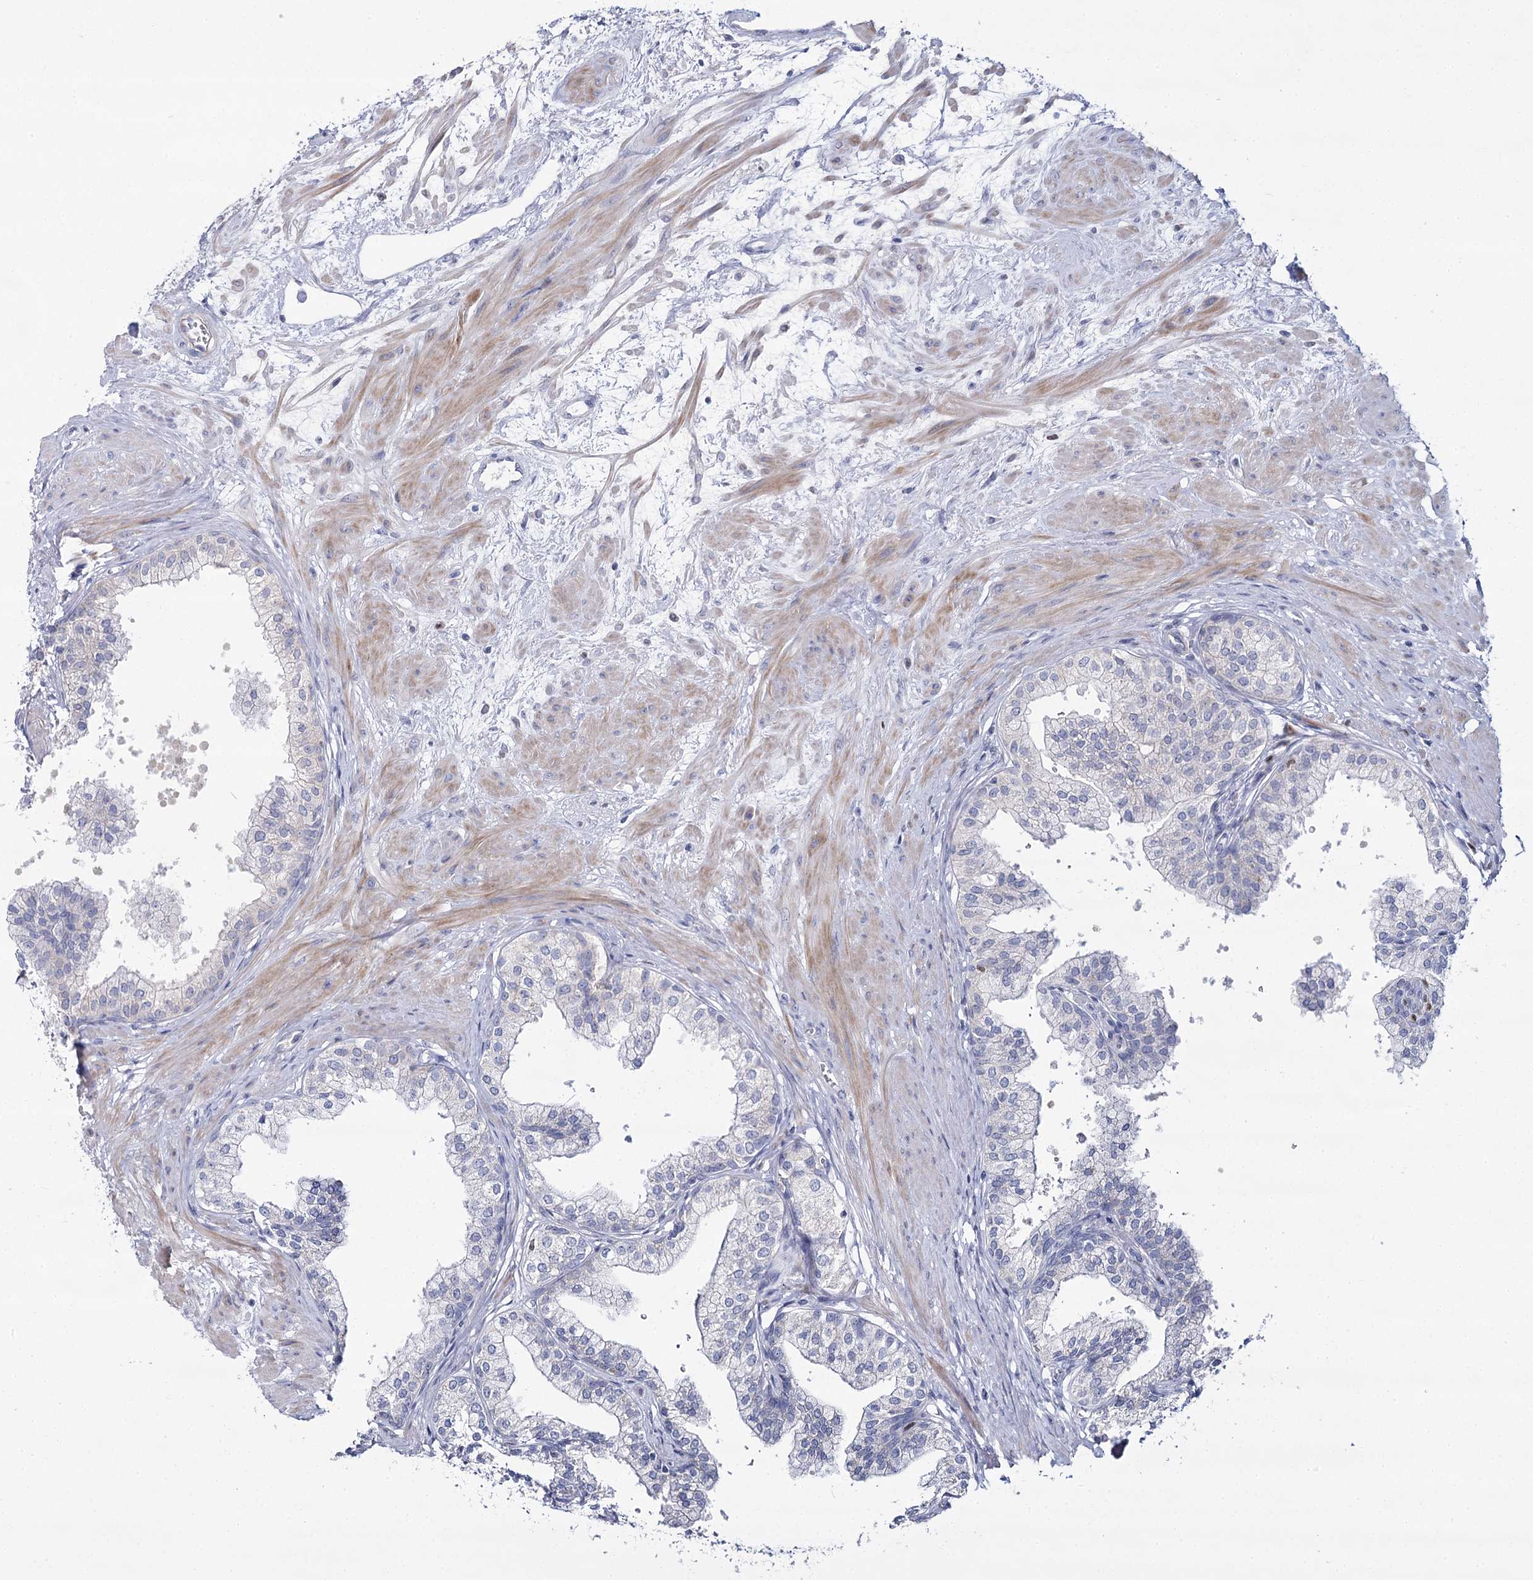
{"staining": {"intensity": "negative", "quantity": "none", "location": "none"}, "tissue": "prostate", "cell_type": "Glandular cells", "image_type": "normal", "snomed": [{"axis": "morphology", "description": "Normal tissue, NOS"}, {"axis": "topography", "description": "Prostate"}], "caption": "Immunohistochemical staining of benign human prostate reveals no significant positivity in glandular cells. (Immunohistochemistry, brightfield microscopy, high magnification).", "gene": "IGSF3", "patient": {"sex": "male", "age": 60}}